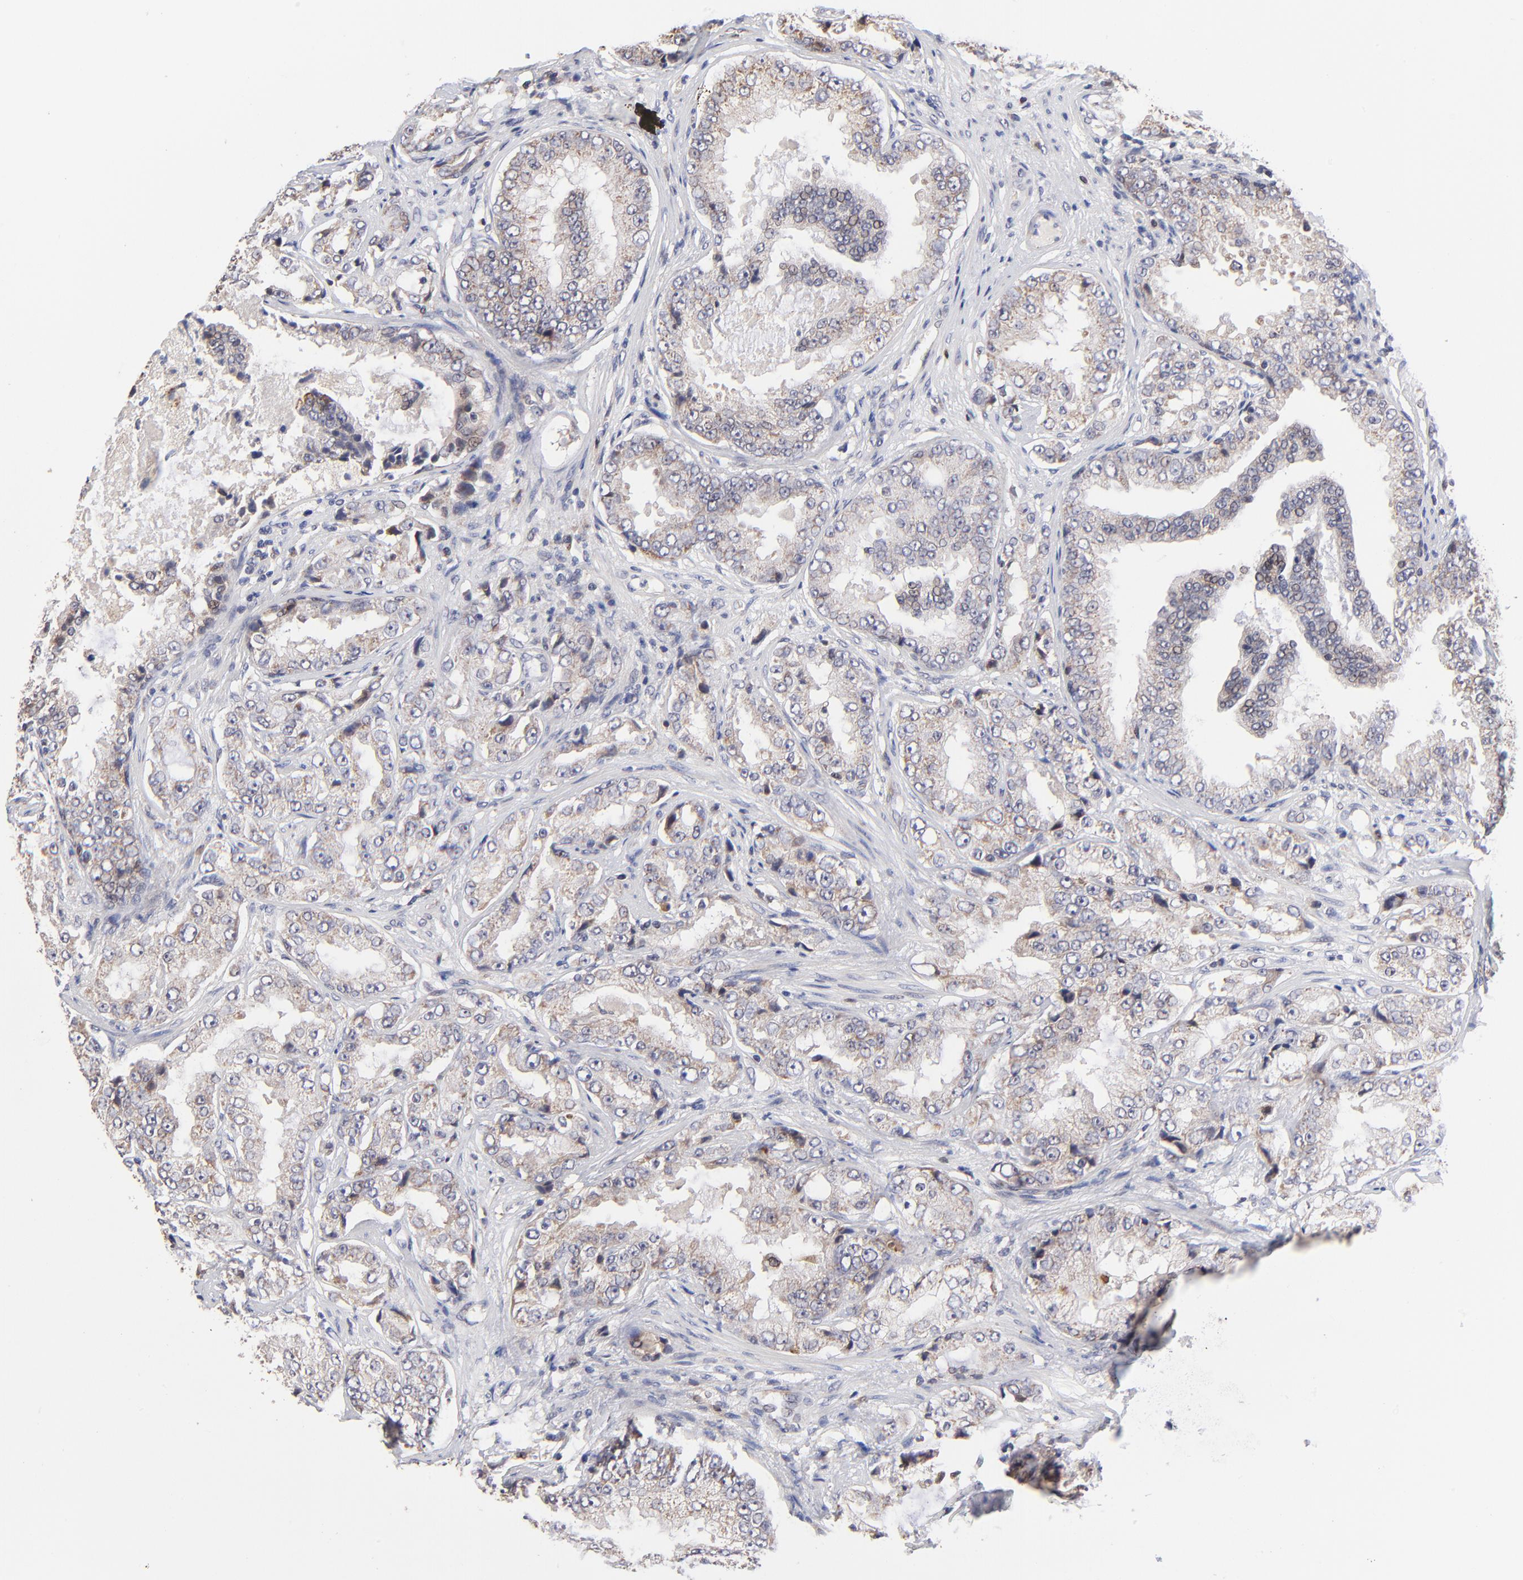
{"staining": {"intensity": "weak", "quantity": "<25%", "location": "cytoplasmic/membranous"}, "tissue": "prostate cancer", "cell_type": "Tumor cells", "image_type": "cancer", "snomed": [{"axis": "morphology", "description": "Adenocarcinoma, High grade"}, {"axis": "topography", "description": "Prostate"}], "caption": "Immunohistochemistry (IHC) histopathology image of human prostate cancer (adenocarcinoma (high-grade)) stained for a protein (brown), which demonstrates no expression in tumor cells.", "gene": "FBXL12", "patient": {"sex": "male", "age": 73}}